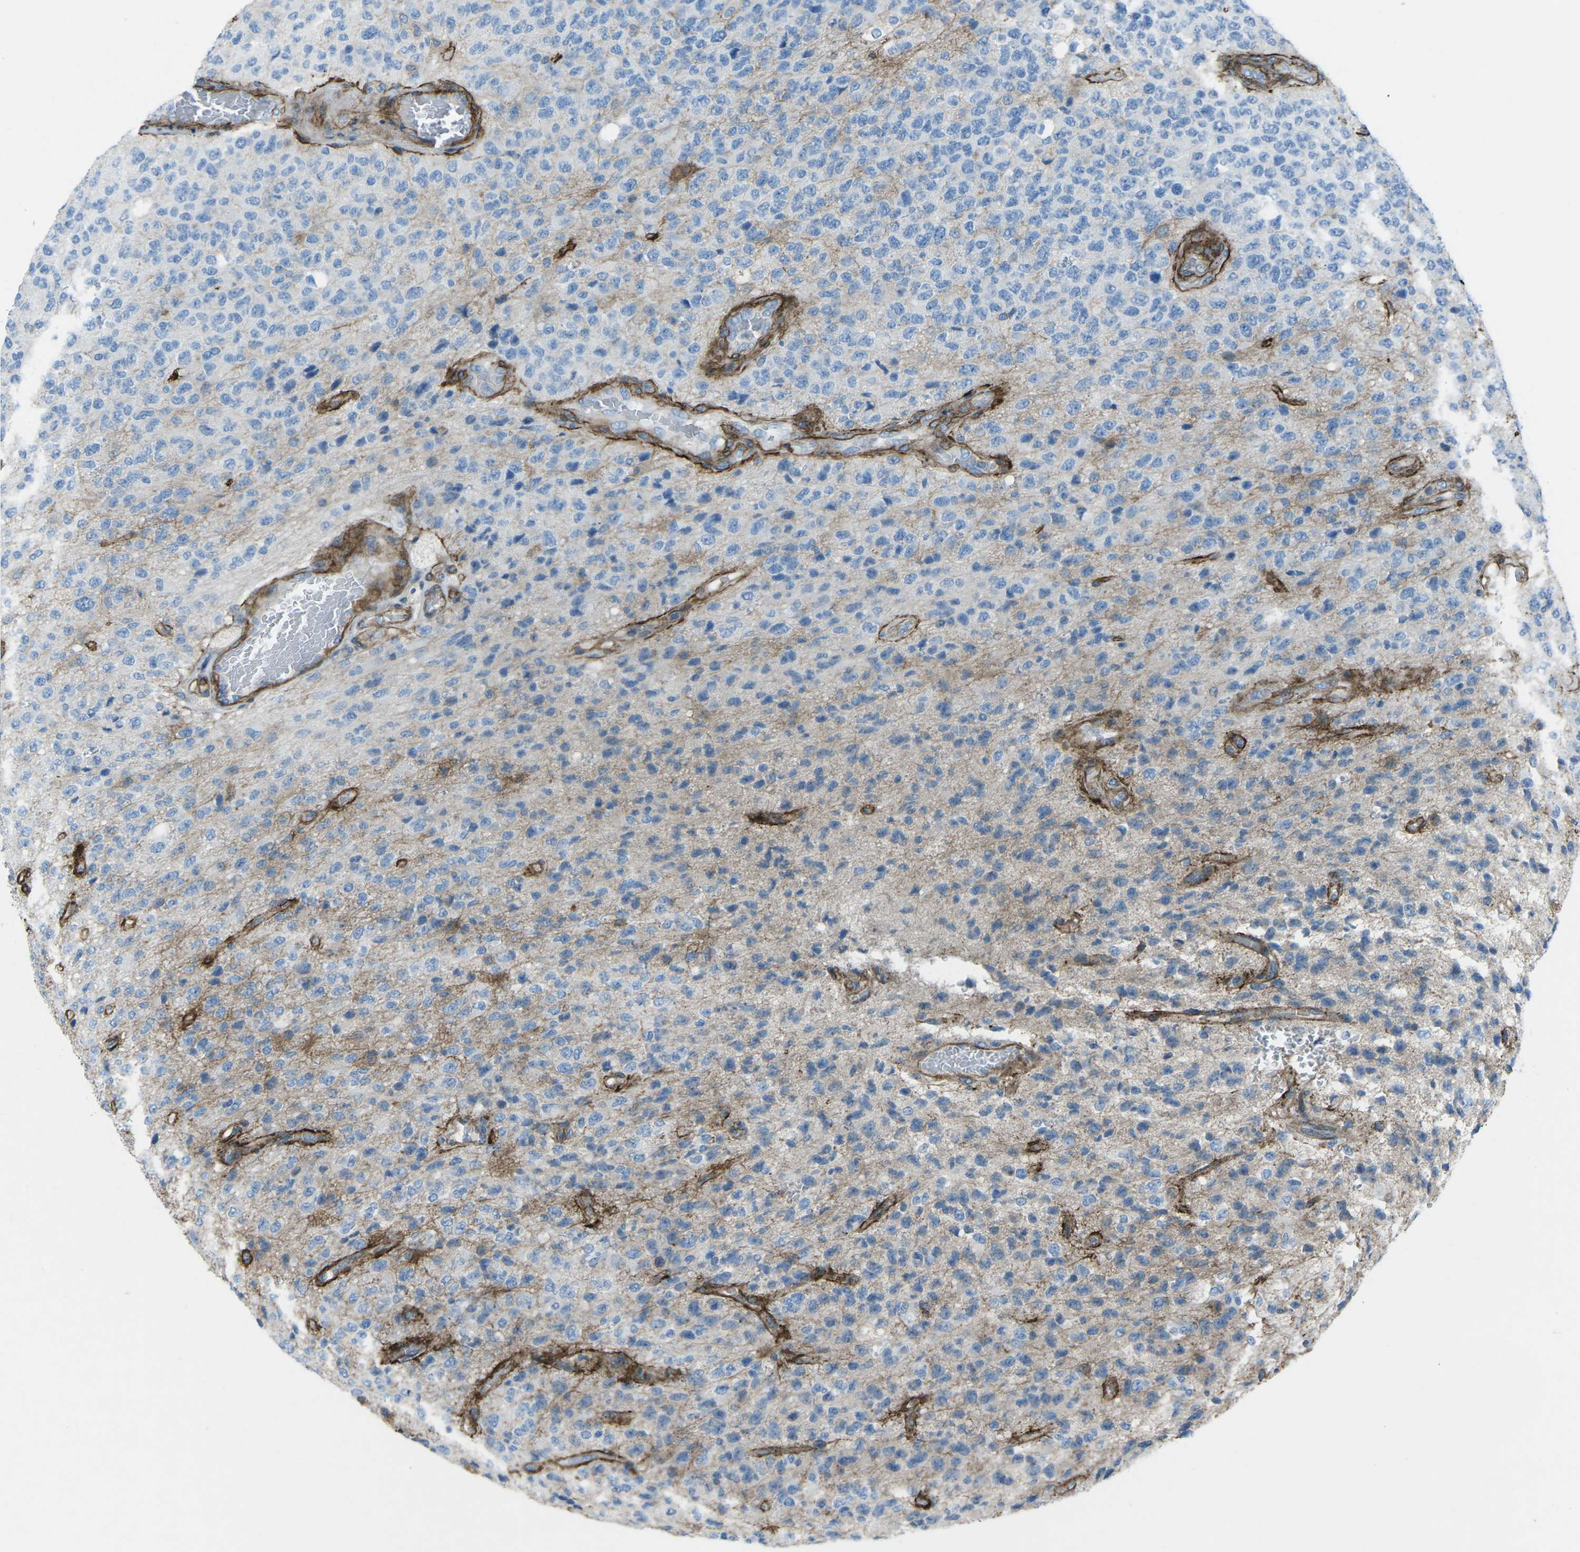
{"staining": {"intensity": "negative", "quantity": "none", "location": "none"}, "tissue": "glioma", "cell_type": "Tumor cells", "image_type": "cancer", "snomed": [{"axis": "morphology", "description": "Glioma, malignant, High grade"}, {"axis": "topography", "description": "pancreas cauda"}], "caption": "Tumor cells show no significant protein positivity in glioma.", "gene": "UTRN", "patient": {"sex": "male", "age": 60}}